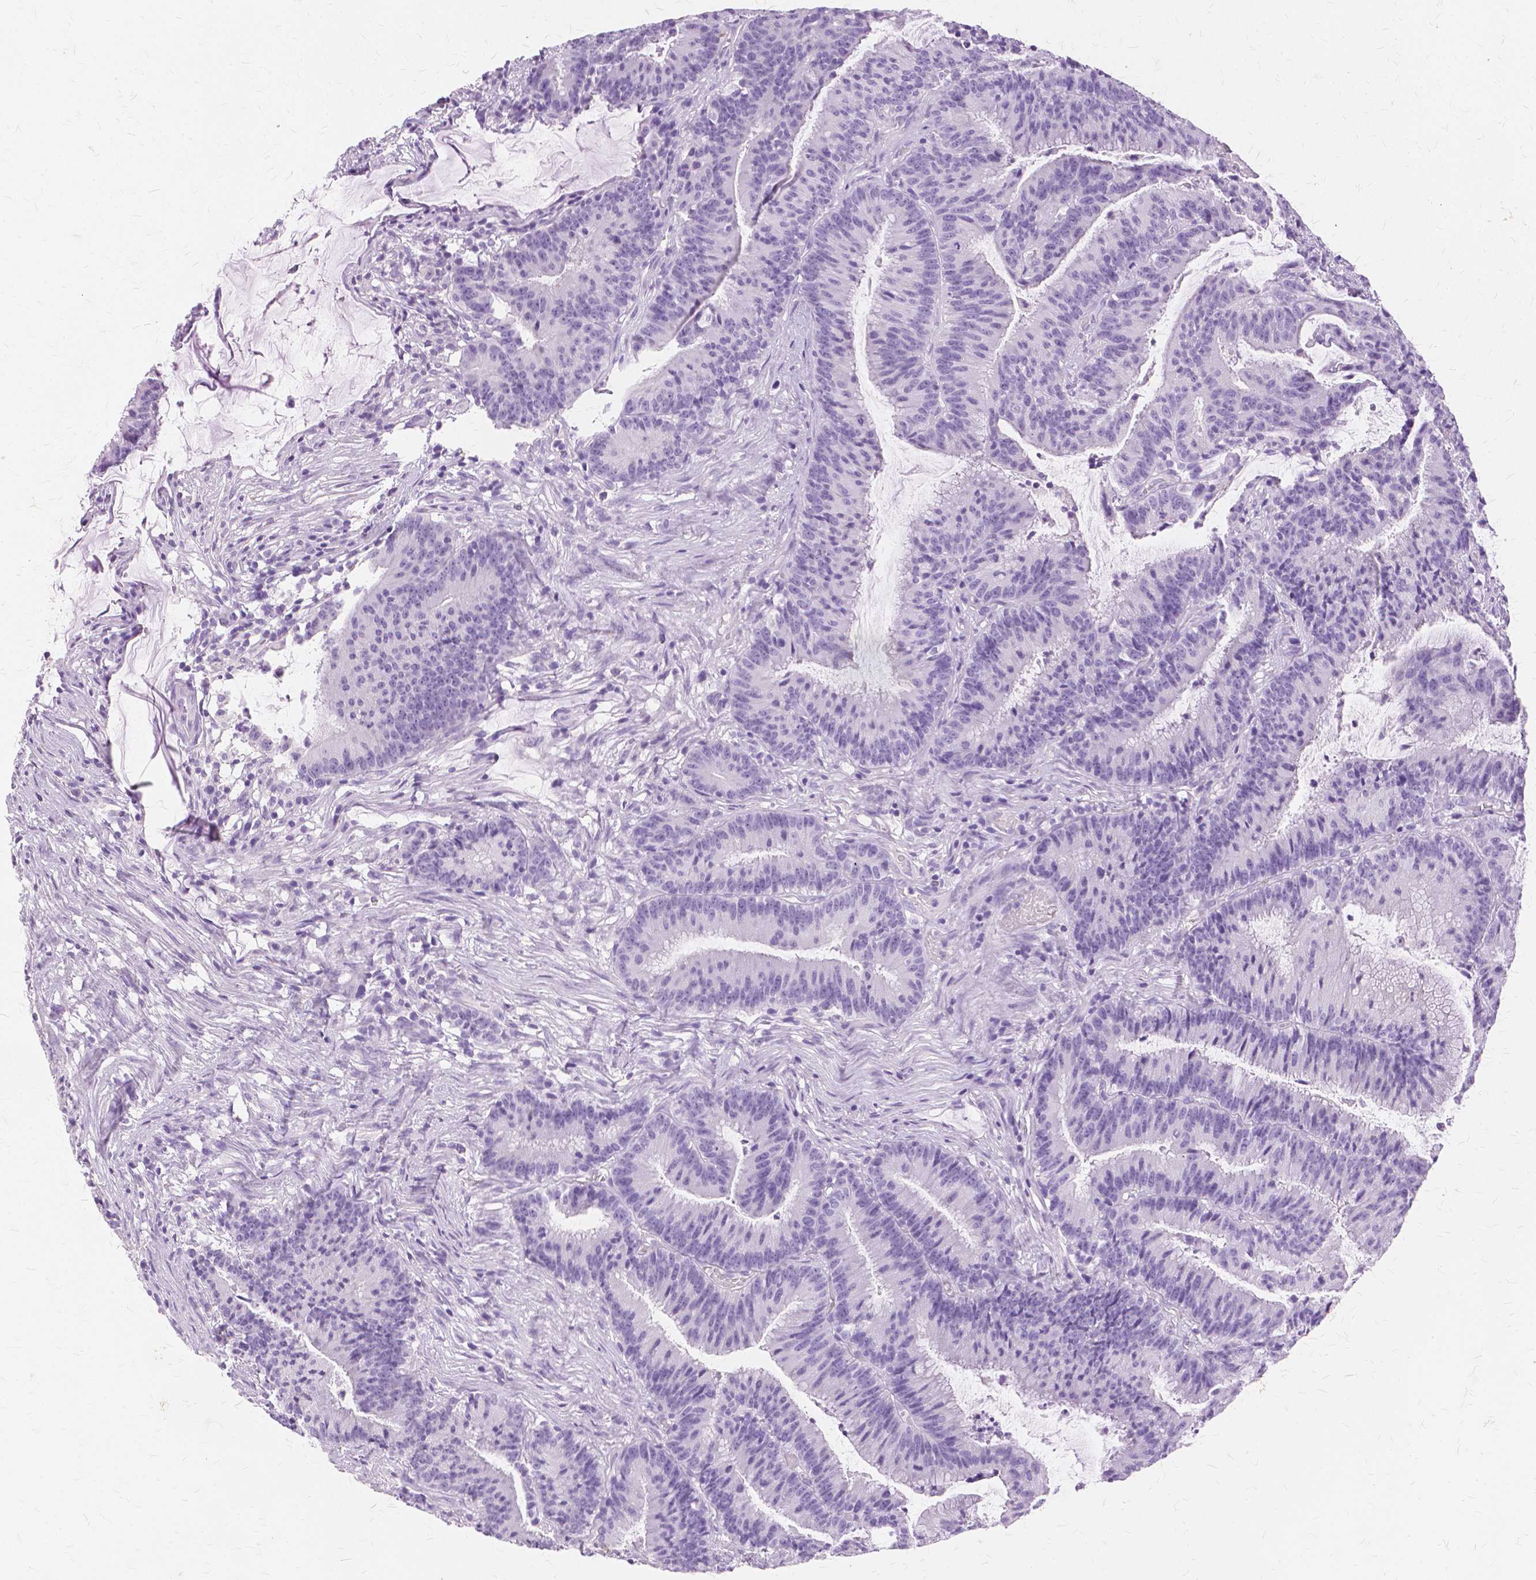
{"staining": {"intensity": "negative", "quantity": "none", "location": "none"}, "tissue": "colorectal cancer", "cell_type": "Tumor cells", "image_type": "cancer", "snomed": [{"axis": "morphology", "description": "Adenocarcinoma, NOS"}, {"axis": "topography", "description": "Colon"}], "caption": "Tumor cells are negative for protein expression in human colorectal adenocarcinoma.", "gene": "TGM1", "patient": {"sex": "female", "age": 78}}